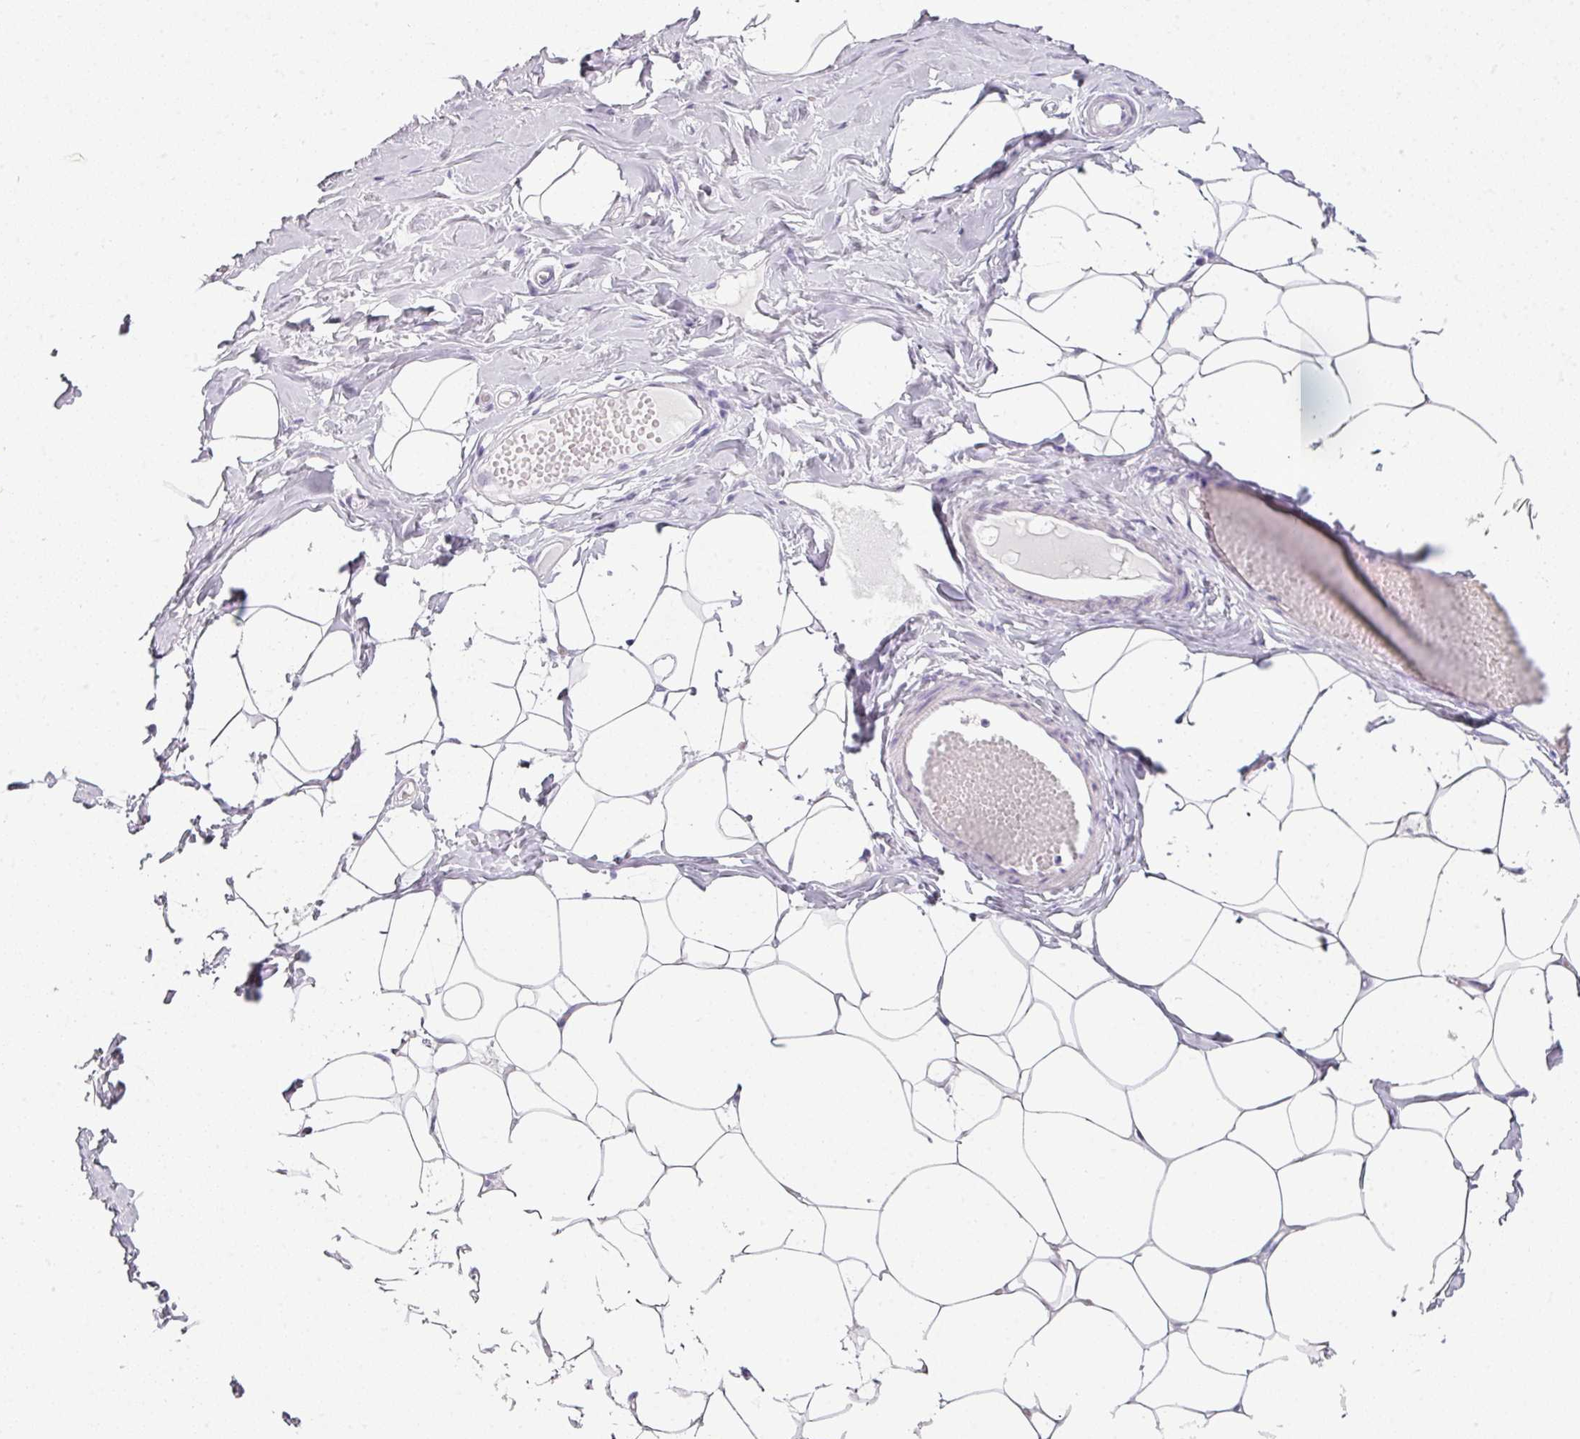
{"staining": {"intensity": "negative", "quantity": "none", "location": "none"}, "tissue": "breast", "cell_type": "Adipocytes", "image_type": "normal", "snomed": [{"axis": "morphology", "description": "Normal tissue, NOS"}, {"axis": "topography", "description": "Breast"}], "caption": "This is an immunohistochemistry image of benign human breast. There is no staining in adipocytes.", "gene": "SCT", "patient": {"sex": "female", "age": 27}}